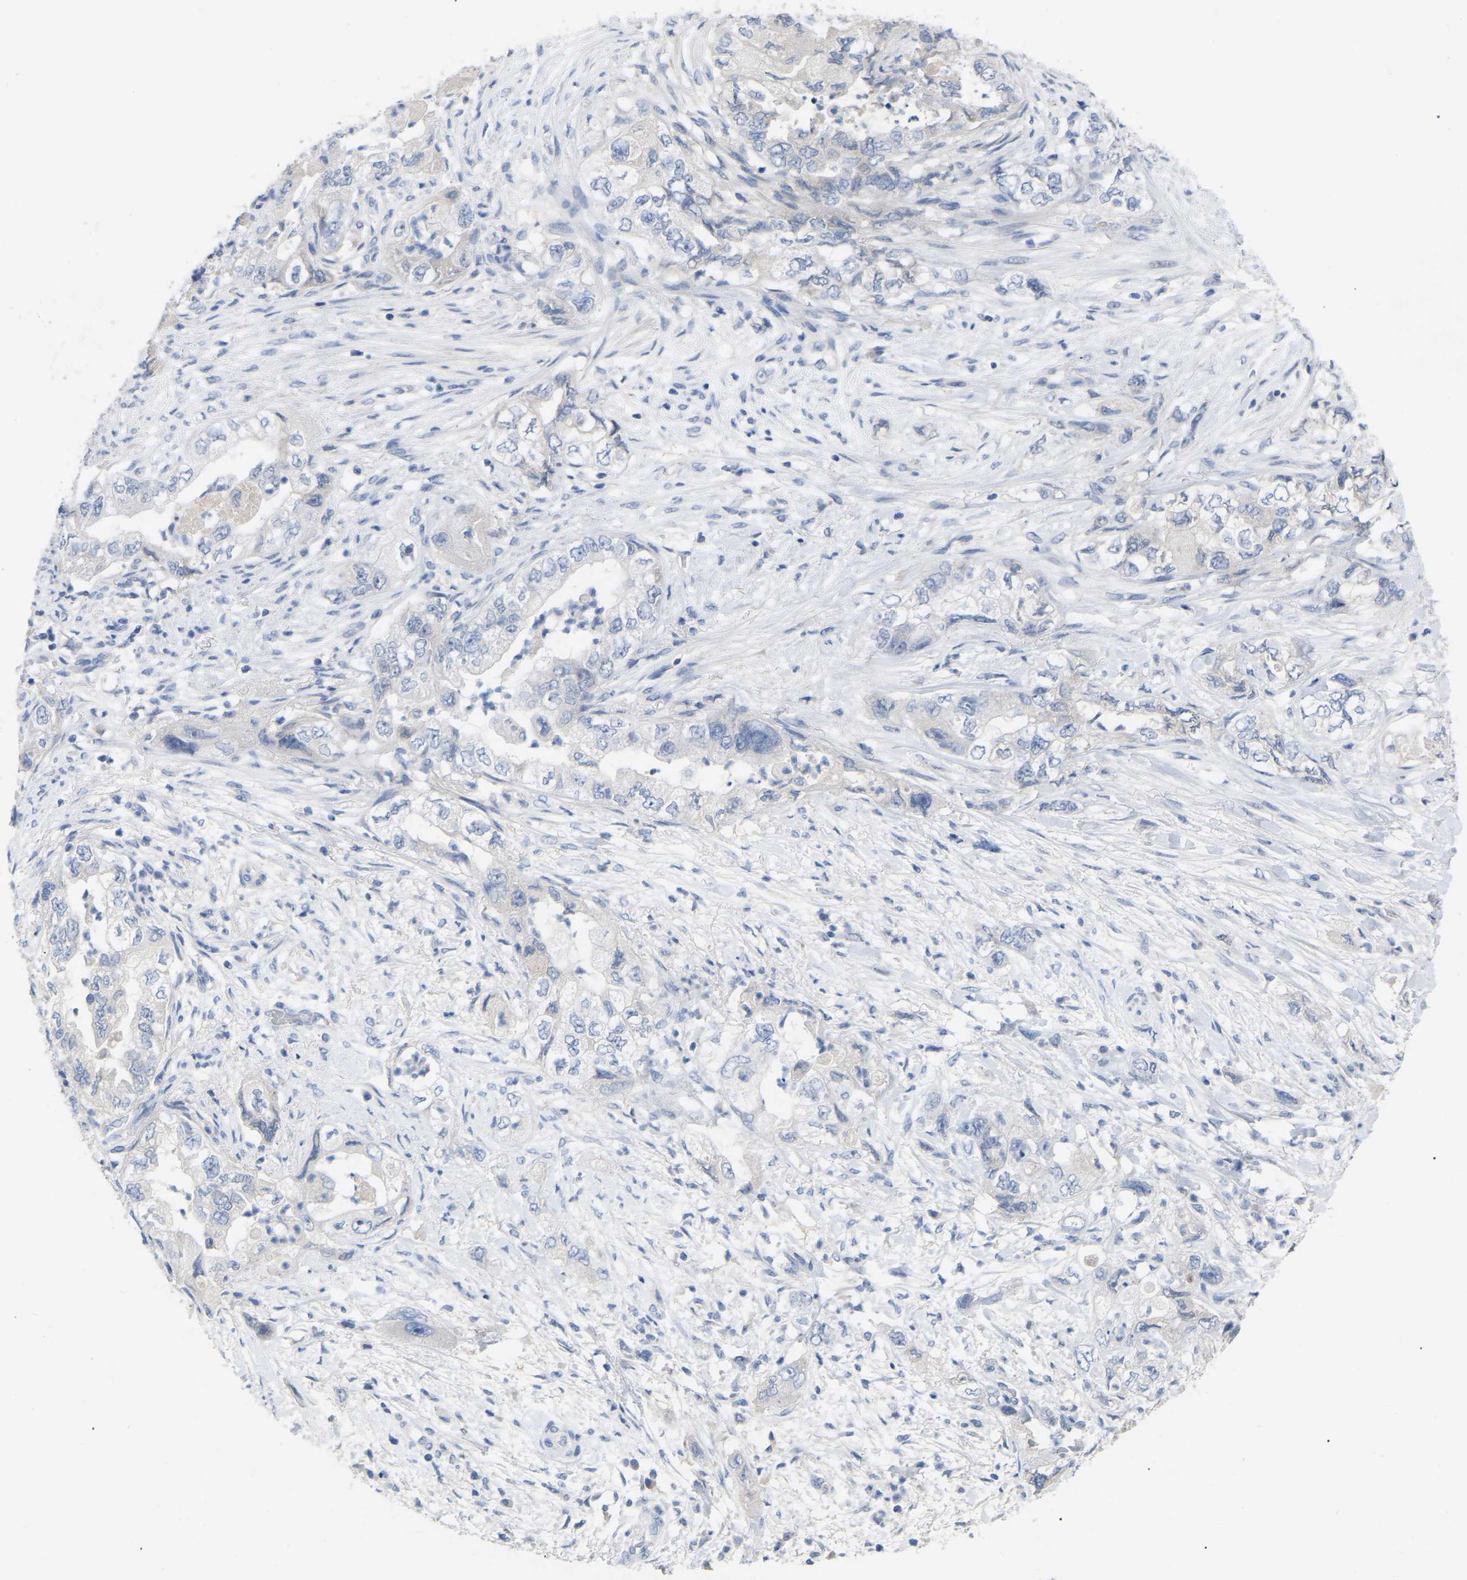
{"staining": {"intensity": "negative", "quantity": "none", "location": "none"}, "tissue": "pancreatic cancer", "cell_type": "Tumor cells", "image_type": "cancer", "snomed": [{"axis": "morphology", "description": "Adenocarcinoma, NOS"}, {"axis": "topography", "description": "Pancreas"}], "caption": "High magnification brightfield microscopy of pancreatic cancer (adenocarcinoma) stained with DAB (3,3'-diaminobenzidine) (brown) and counterstained with hematoxylin (blue): tumor cells show no significant positivity.", "gene": "SMPD2", "patient": {"sex": "female", "age": 73}}